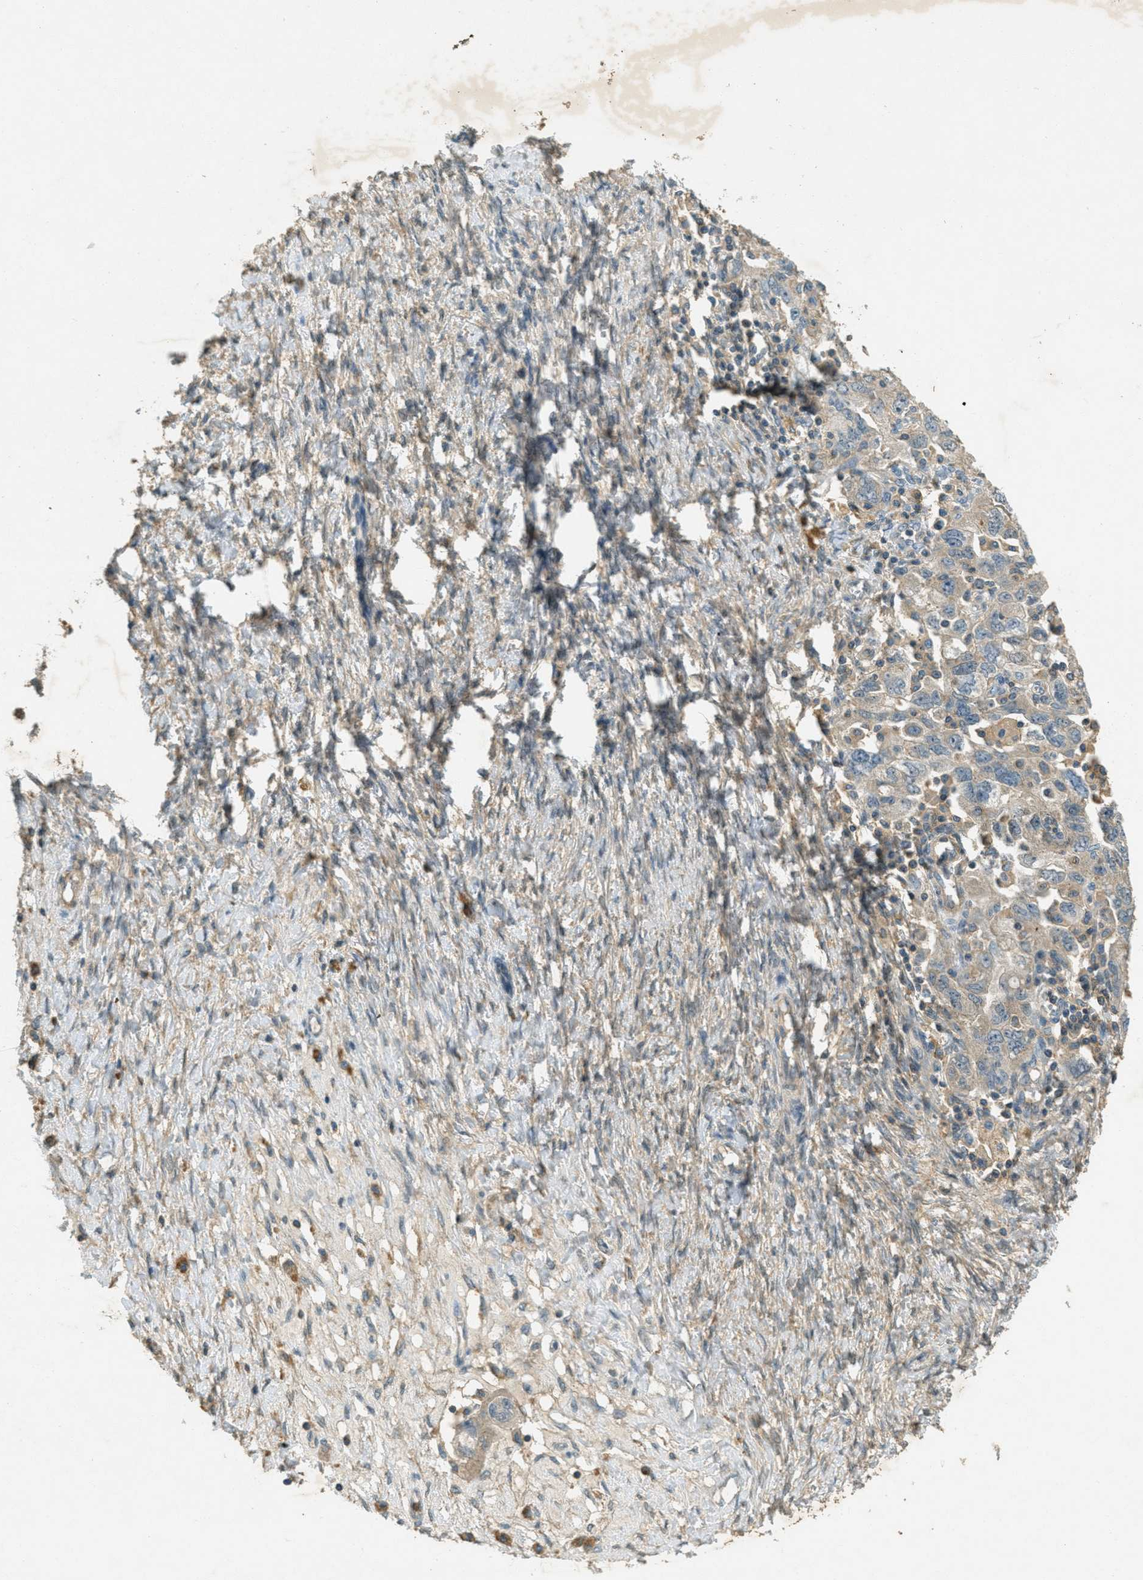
{"staining": {"intensity": "weak", "quantity": ">75%", "location": "cytoplasmic/membranous"}, "tissue": "ovarian cancer", "cell_type": "Tumor cells", "image_type": "cancer", "snomed": [{"axis": "morphology", "description": "Carcinoma, NOS"}, {"axis": "morphology", "description": "Cystadenocarcinoma, serous, NOS"}, {"axis": "topography", "description": "Ovary"}], "caption": "High-power microscopy captured an immunohistochemistry (IHC) image of ovarian cancer (carcinoma), revealing weak cytoplasmic/membranous expression in approximately >75% of tumor cells.", "gene": "NUDT4", "patient": {"sex": "female", "age": 69}}